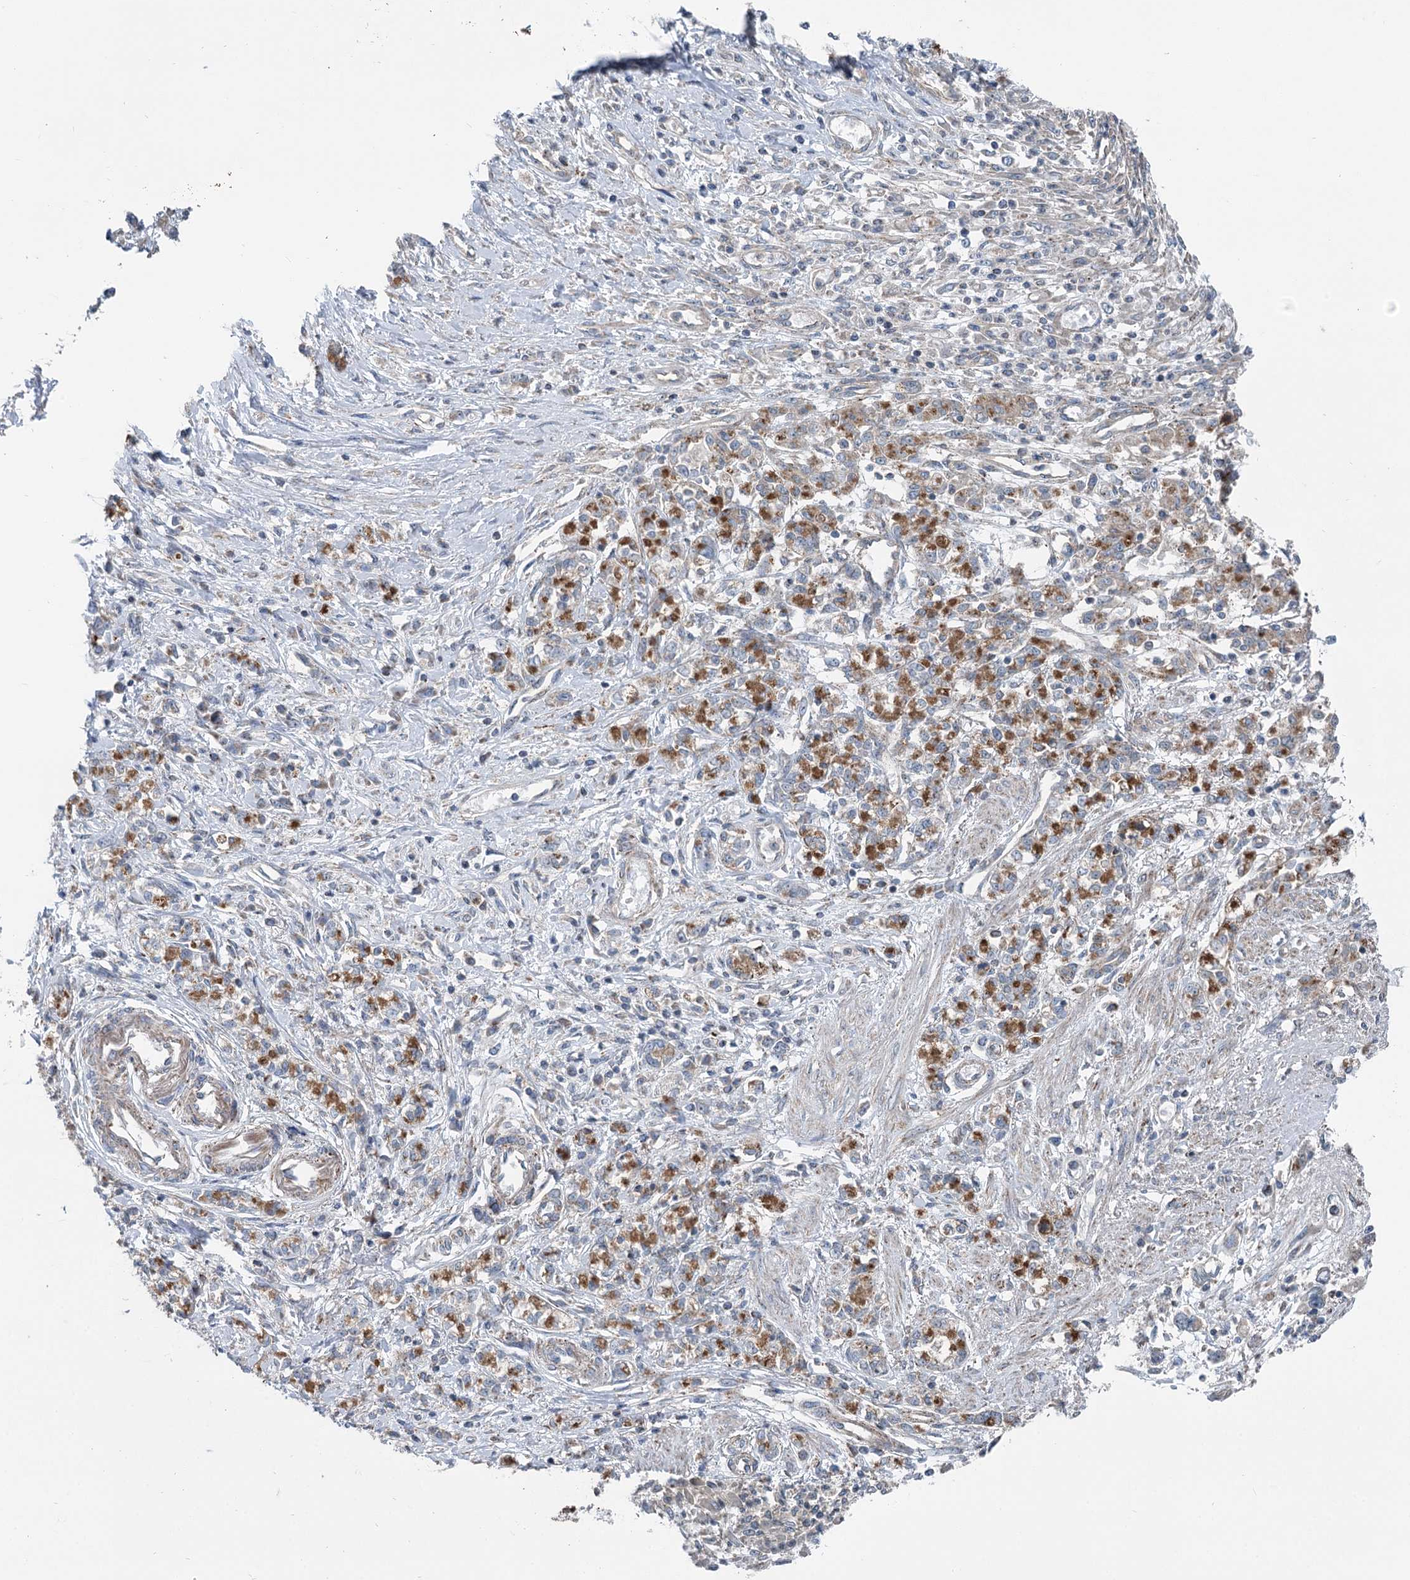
{"staining": {"intensity": "moderate", "quantity": ">75%", "location": "cytoplasmic/membranous"}, "tissue": "stomach cancer", "cell_type": "Tumor cells", "image_type": "cancer", "snomed": [{"axis": "morphology", "description": "Adenocarcinoma, NOS"}, {"axis": "topography", "description": "Stomach"}], "caption": "High-magnification brightfield microscopy of adenocarcinoma (stomach) stained with DAB (3,3'-diaminobenzidine) (brown) and counterstained with hematoxylin (blue). tumor cells exhibit moderate cytoplasmic/membranous positivity is identified in approximately>75% of cells.", "gene": "MARK2", "patient": {"sex": "female", "age": 76}}